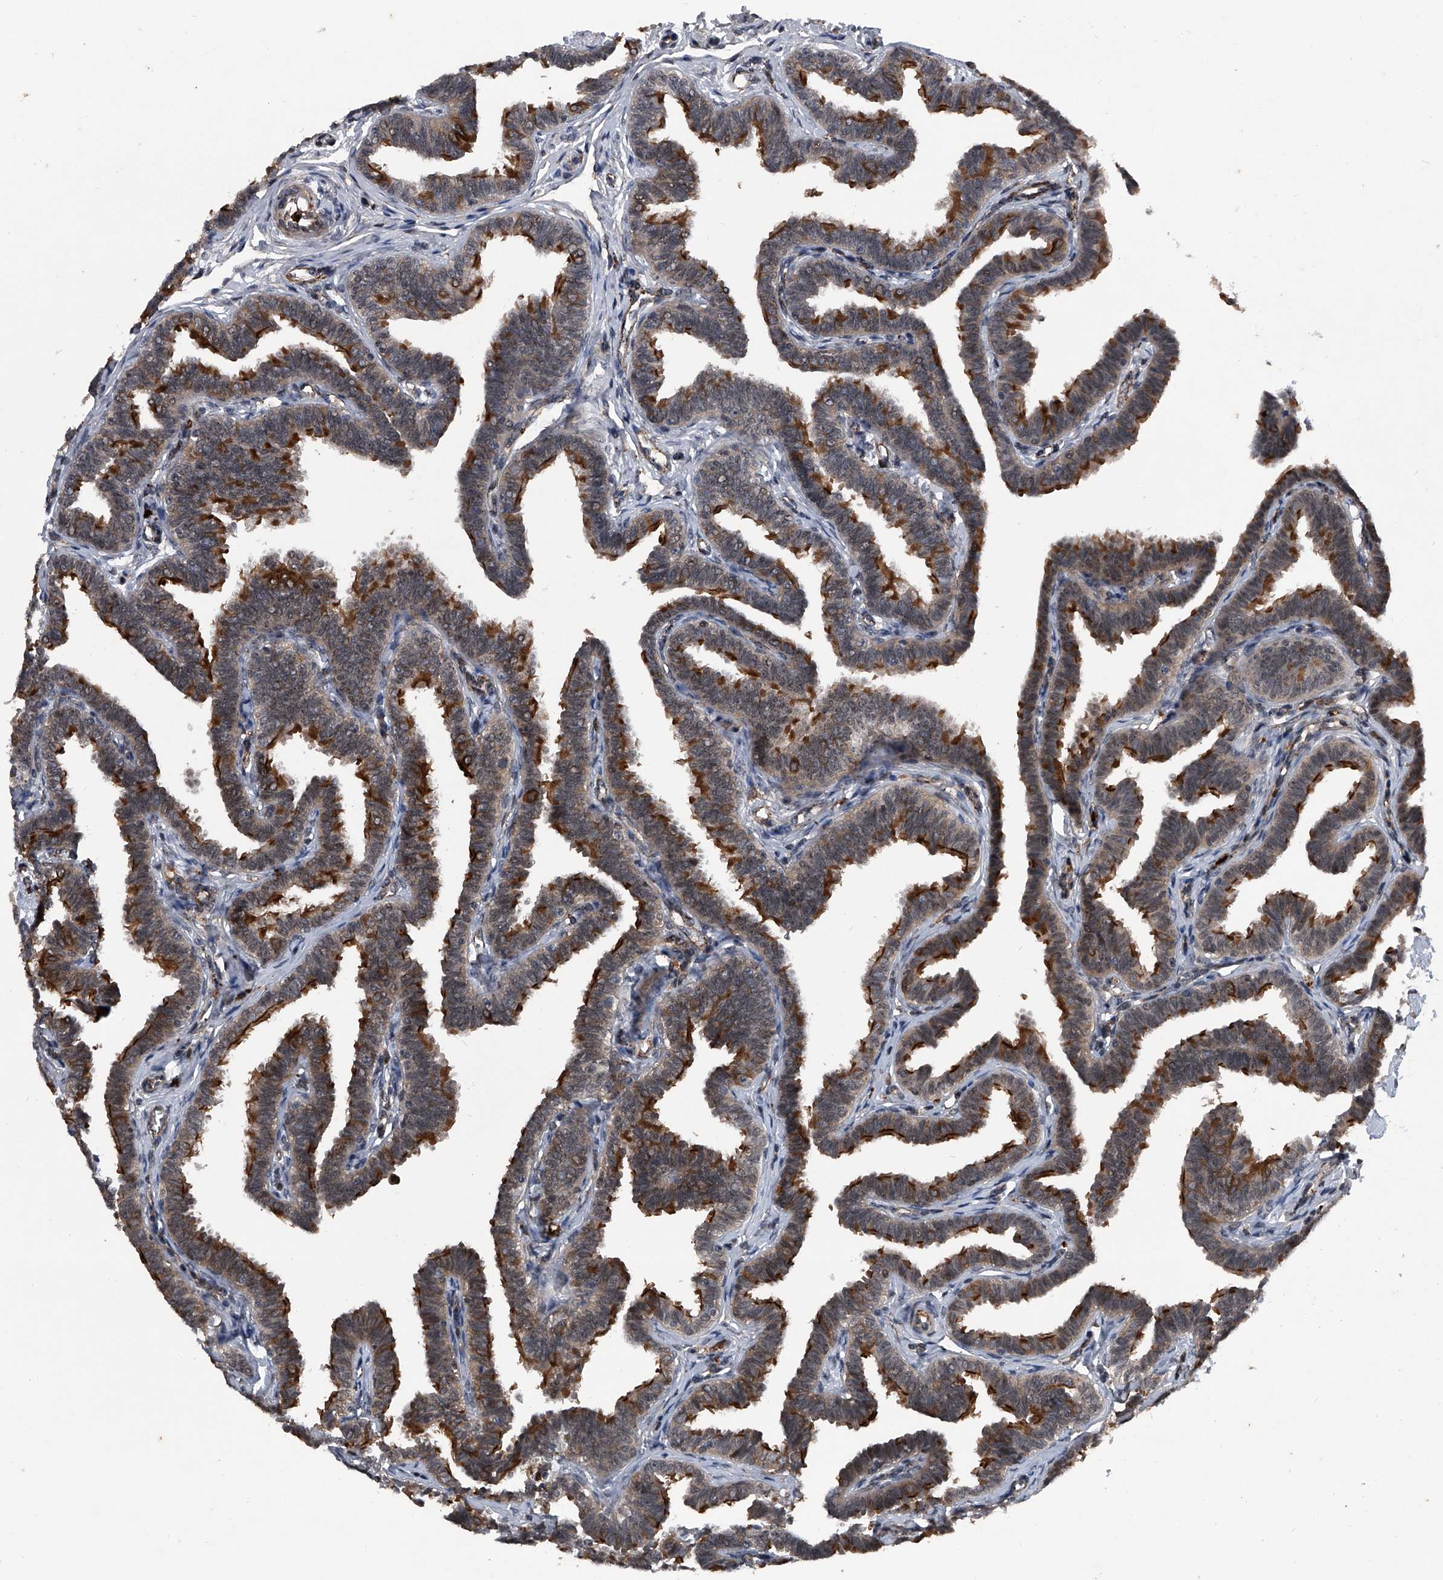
{"staining": {"intensity": "strong", "quantity": "25%-75%", "location": "cytoplasmic/membranous,nuclear"}, "tissue": "fallopian tube", "cell_type": "Glandular cells", "image_type": "normal", "snomed": [{"axis": "morphology", "description": "Normal tissue, NOS"}, {"axis": "topography", "description": "Fallopian tube"}, {"axis": "topography", "description": "Ovary"}], "caption": "Brown immunohistochemical staining in unremarkable human fallopian tube shows strong cytoplasmic/membranous,nuclear expression in about 25%-75% of glandular cells.", "gene": "MAPKAP1", "patient": {"sex": "female", "age": 23}}